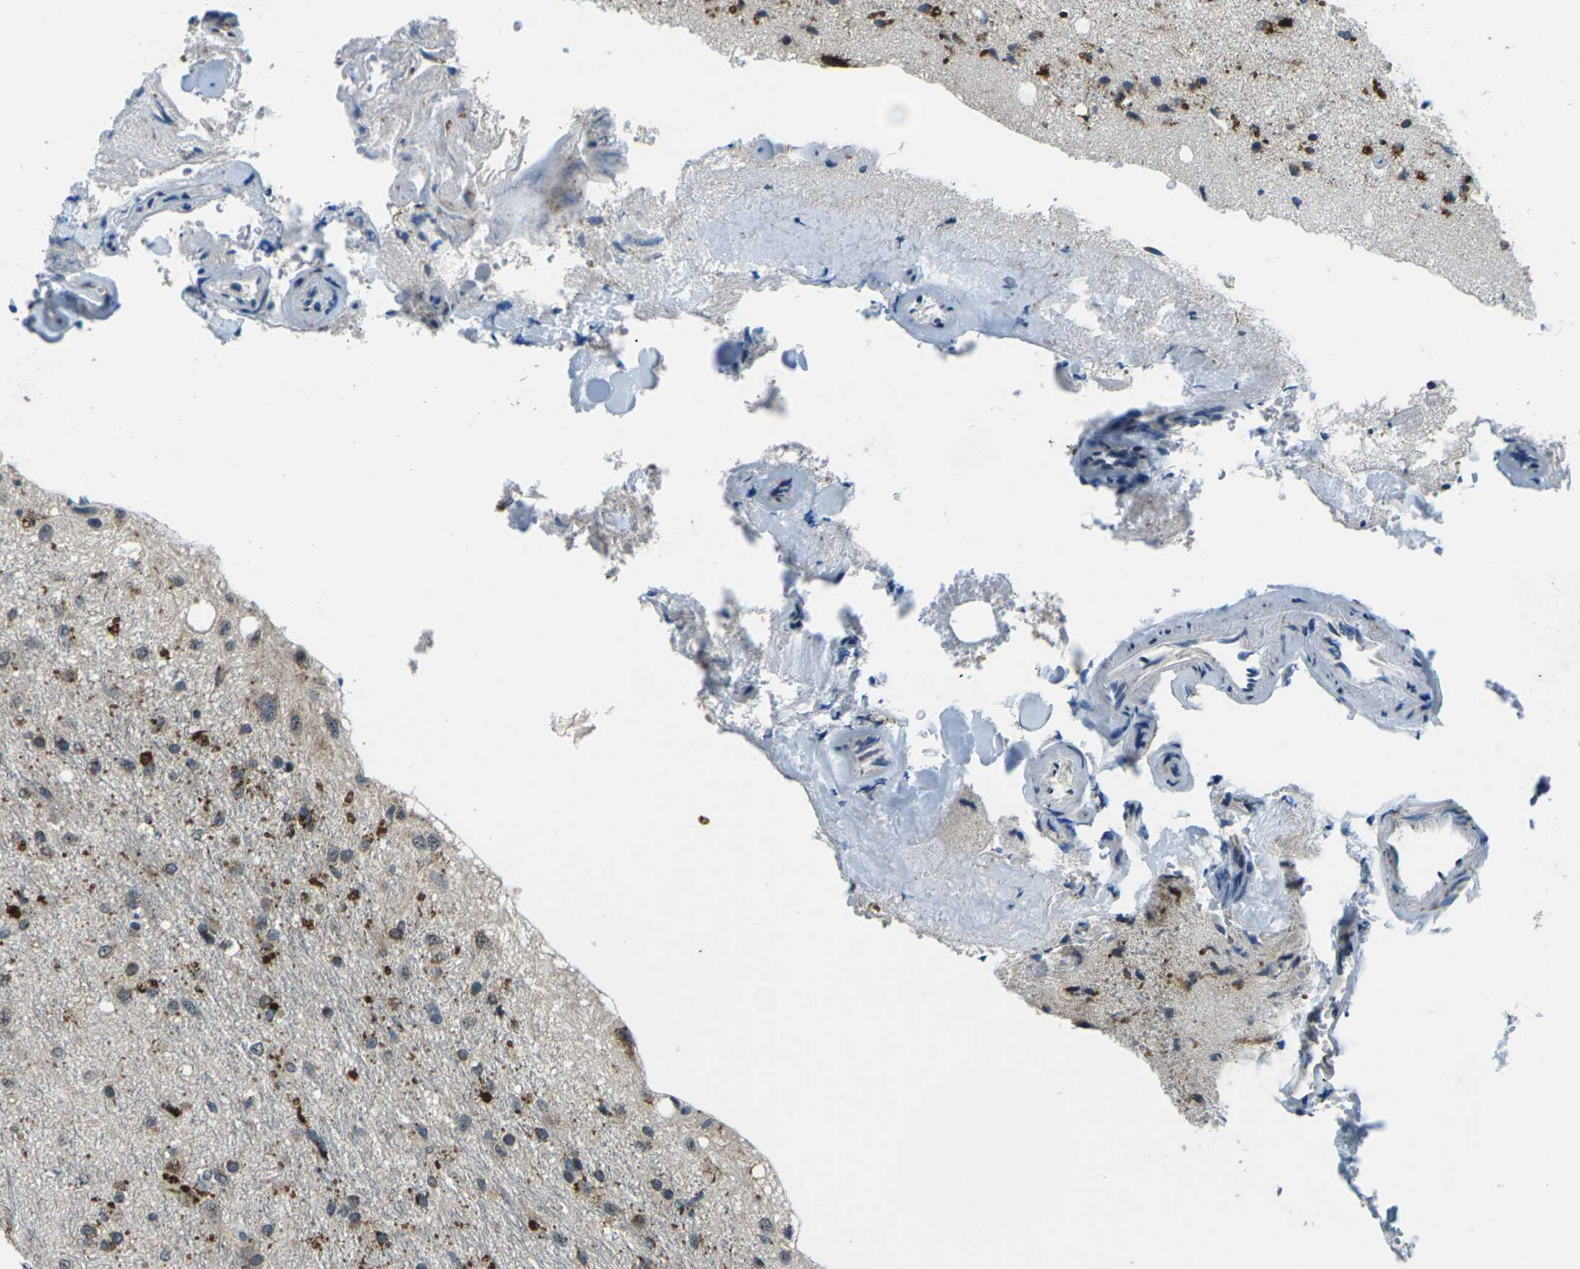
{"staining": {"intensity": "strong", "quantity": "25%-75%", "location": "cytoplasmic/membranous"}, "tissue": "glioma", "cell_type": "Tumor cells", "image_type": "cancer", "snomed": [{"axis": "morphology", "description": "Glioma, malignant, Low grade"}, {"axis": "topography", "description": "Brain"}], "caption": "A high amount of strong cytoplasmic/membranous expression is appreciated in approximately 25%-75% of tumor cells in glioma tissue. The protein of interest is stained brown, and the nuclei are stained in blue (DAB IHC with brightfield microscopy, high magnification).", "gene": "SLC31A2", "patient": {"sex": "male", "age": 77}}